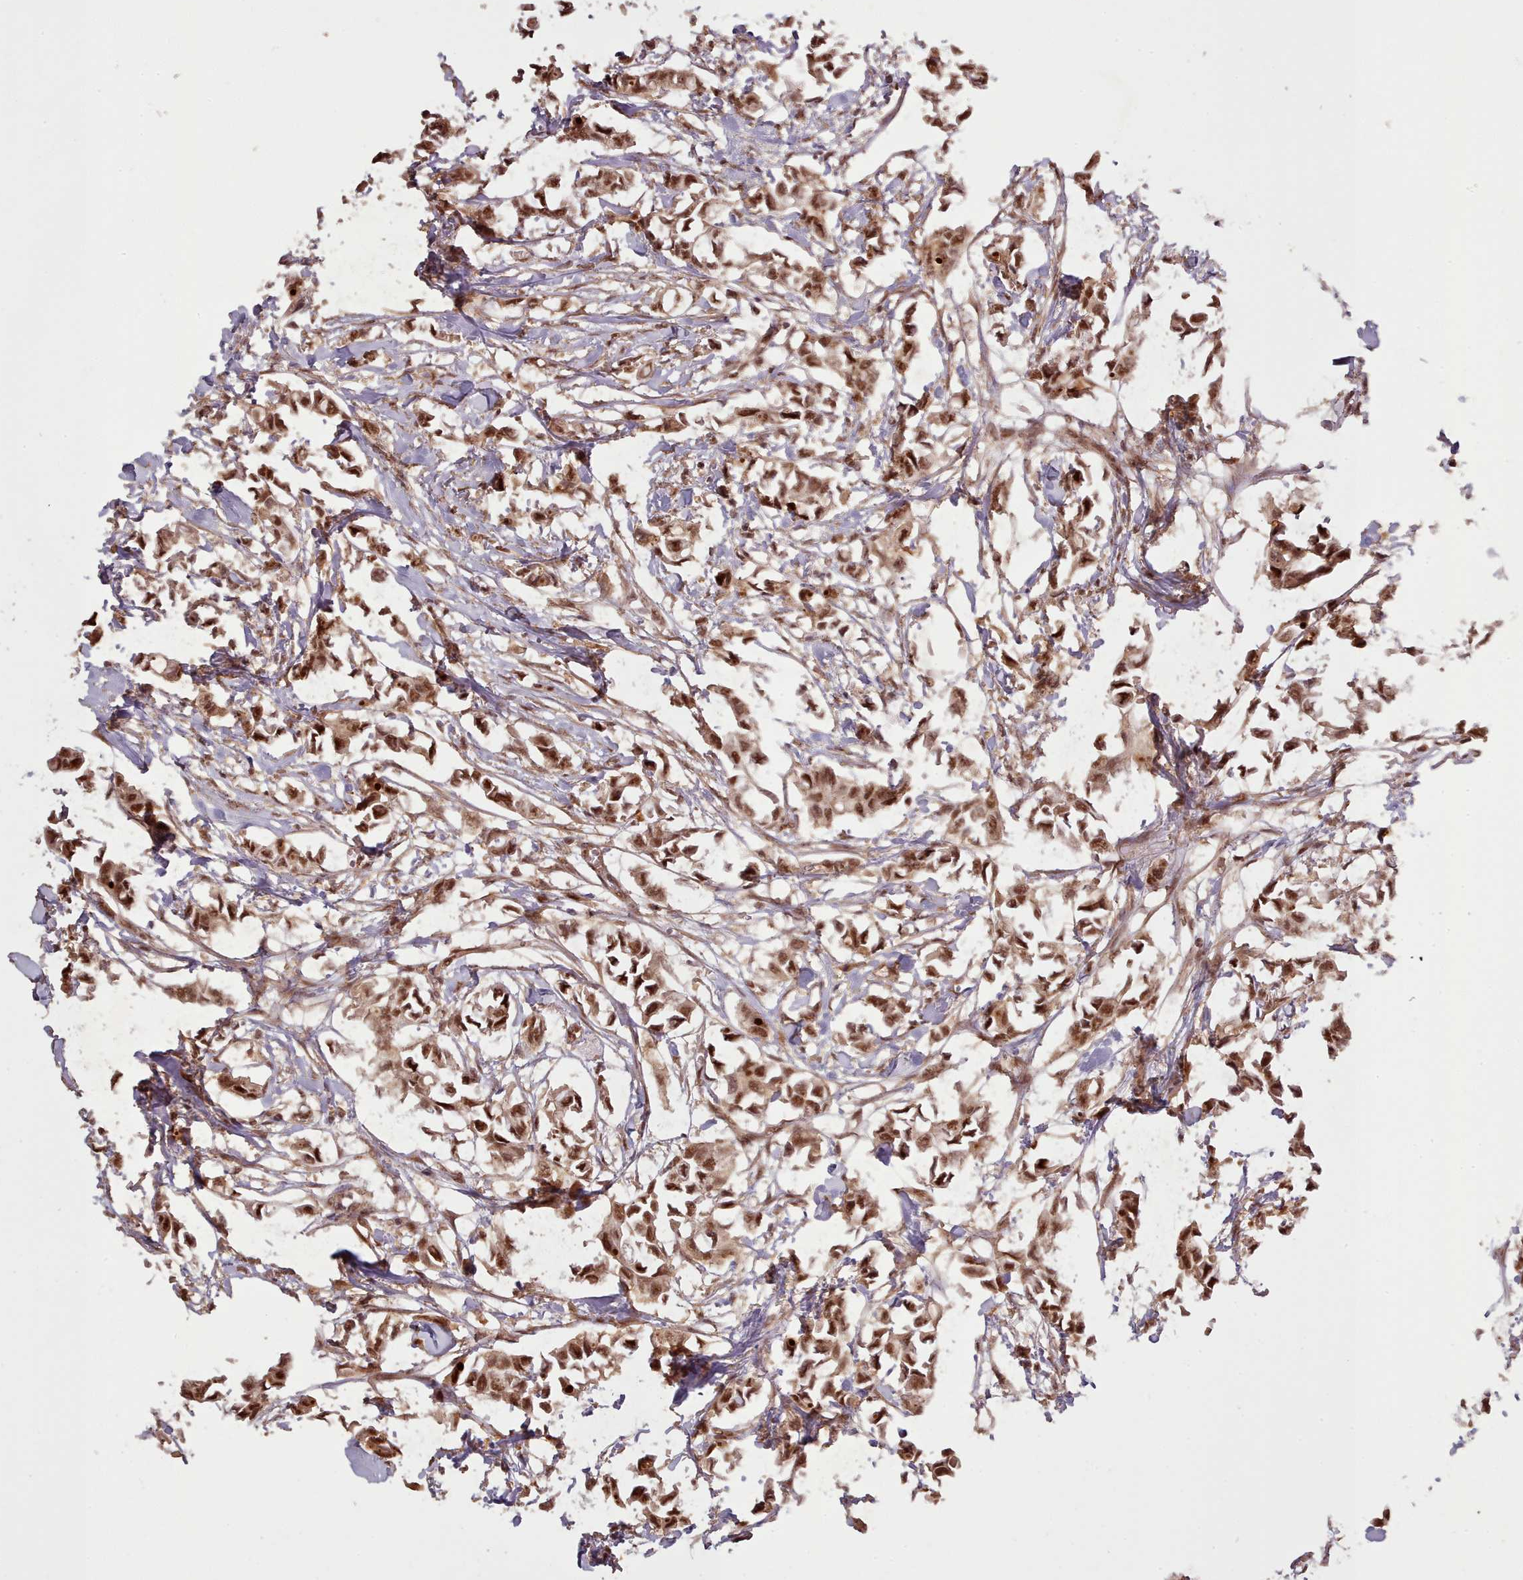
{"staining": {"intensity": "moderate", "quantity": ">75%", "location": "cytoplasmic/membranous,nuclear"}, "tissue": "breast cancer", "cell_type": "Tumor cells", "image_type": "cancer", "snomed": [{"axis": "morphology", "description": "Duct carcinoma"}, {"axis": "topography", "description": "Breast"}], "caption": "High-power microscopy captured an immunohistochemistry histopathology image of breast infiltrating ductal carcinoma, revealing moderate cytoplasmic/membranous and nuclear staining in approximately >75% of tumor cells. Ihc stains the protein of interest in brown and the nuclei are stained blue.", "gene": "CDC6", "patient": {"sex": "female", "age": 41}}